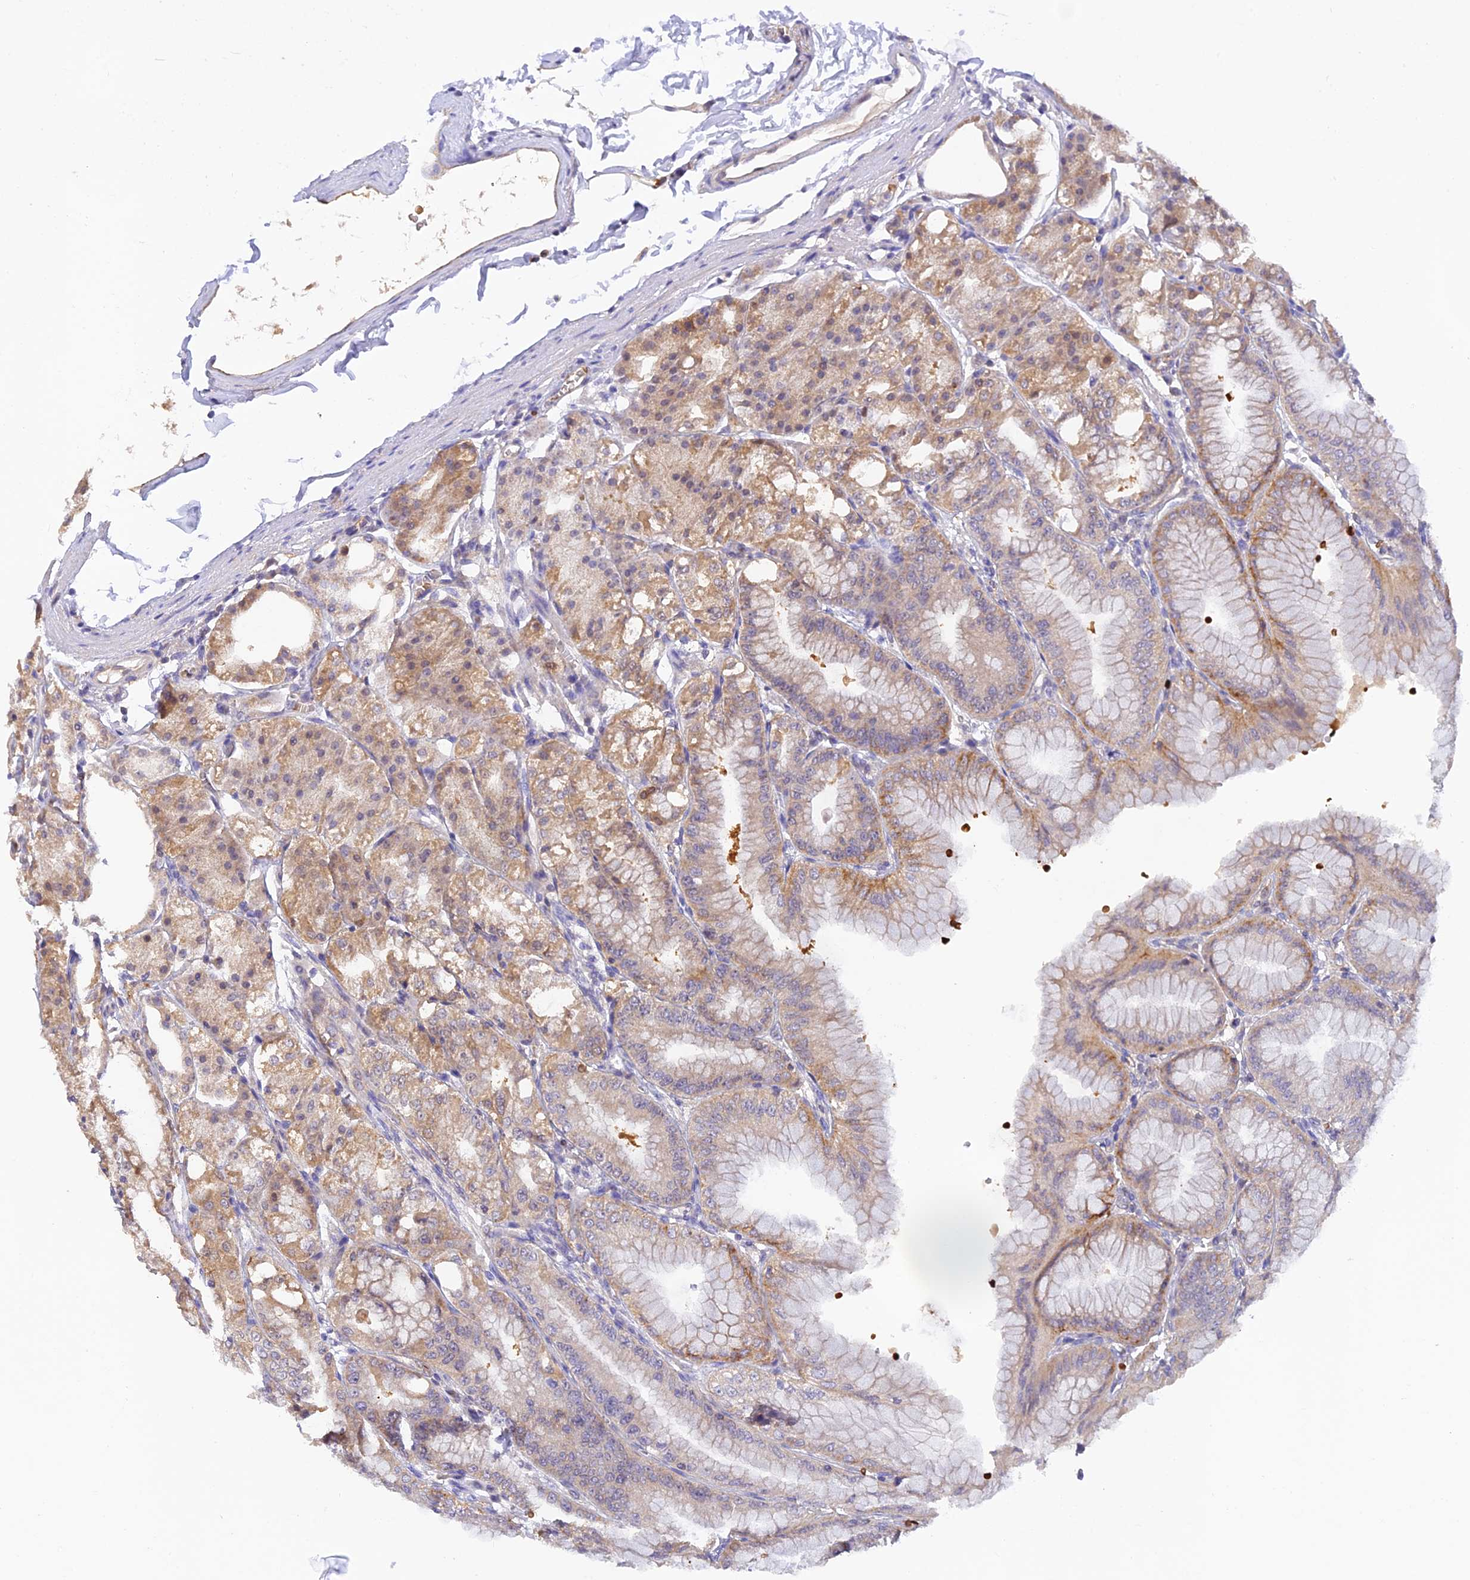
{"staining": {"intensity": "strong", "quantity": "25%-75%", "location": "cytoplasmic/membranous"}, "tissue": "stomach", "cell_type": "Glandular cells", "image_type": "normal", "snomed": [{"axis": "morphology", "description": "Normal tissue, NOS"}, {"axis": "topography", "description": "Stomach, lower"}], "caption": "A photomicrograph of human stomach stained for a protein exhibits strong cytoplasmic/membranous brown staining in glandular cells.", "gene": "HDHD2", "patient": {"sex": "male", "age": 71}}